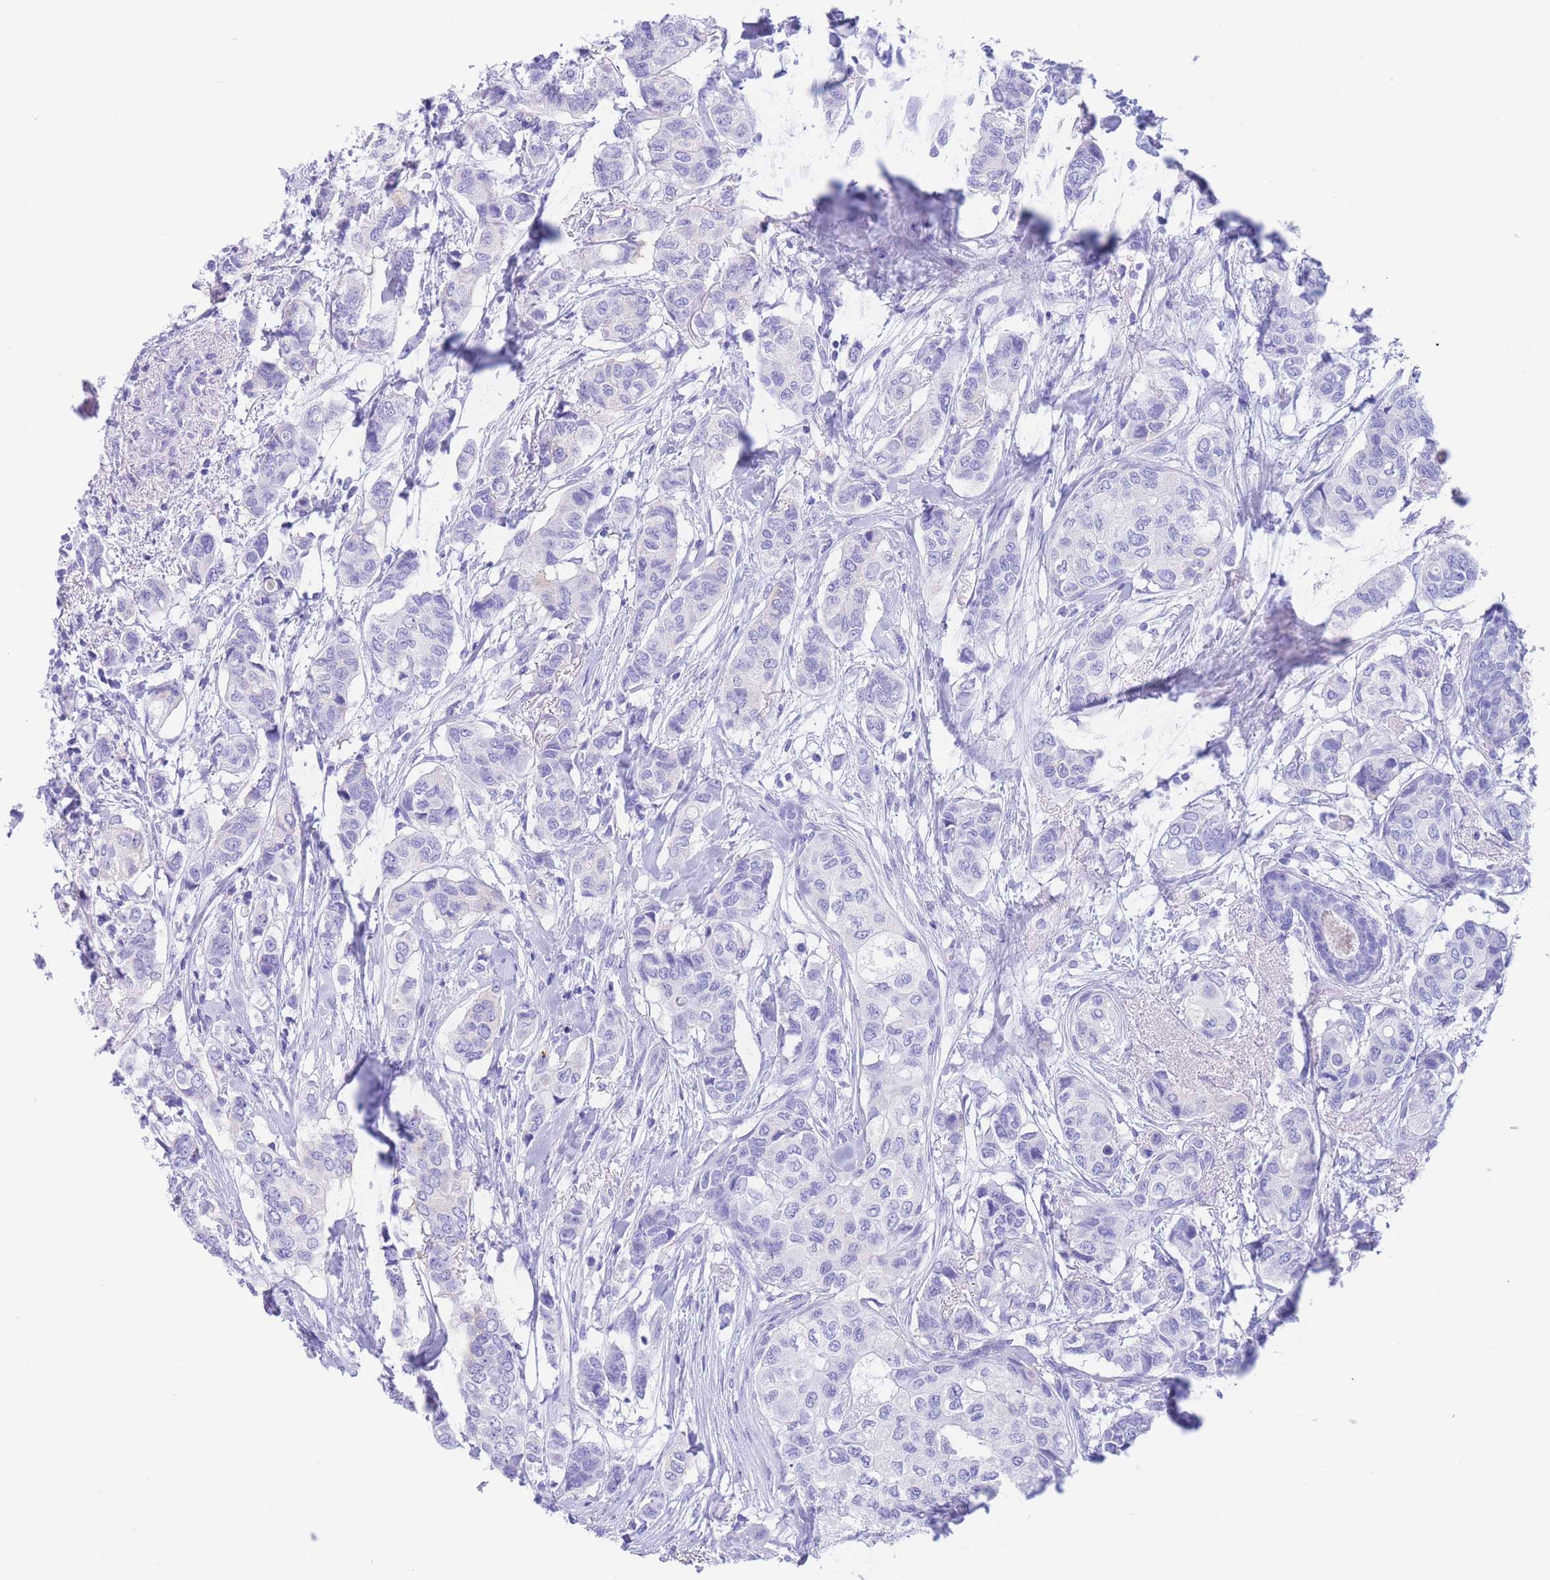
{"staining": {"intensity": "negative", "quantity": "none", "location": "none"}, "tissue": "breast cancer", "cell_type": "Tumor cells", "image_type": "cancer", "snomed": [{"axis": "morphology", "description": "Lobular carcinoma"}, {"axis": "topography", "description": "Breast"}], "caption": "The histopathology image displays no significant positivity in tumor cells of lobular carcinoma (breast).", "gene": "SLCO1B3", "patient": {"sex": "female", "age": 51}}